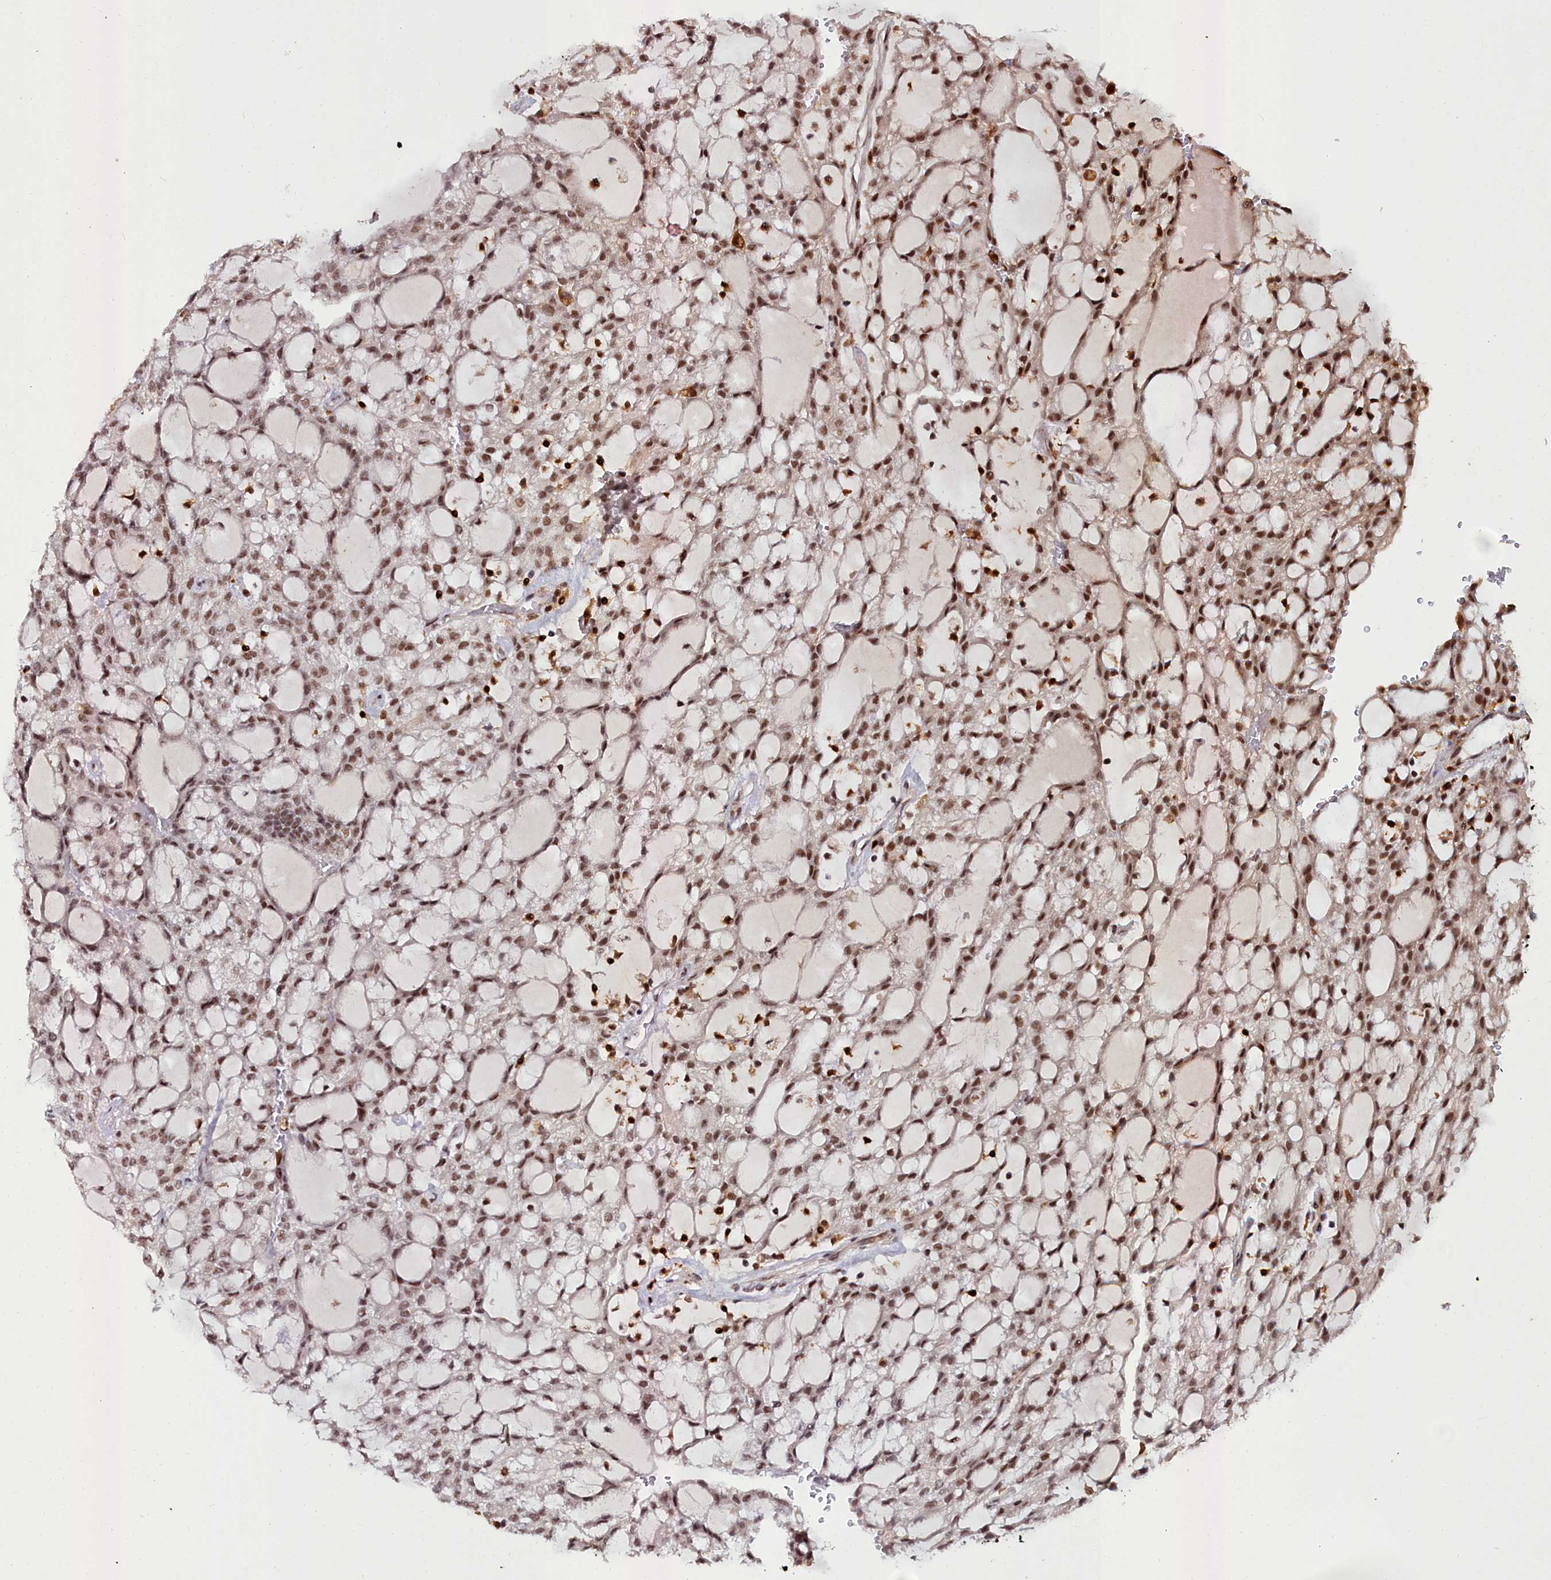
{"staining": {"intensity": "moderate", "quantity": ">75%", "location": "nuclear"}, "tissue": "renal cancer", "cell_type": "Tumor cells", "image_type": "cancer", "snomed": [{"axis": "morphology", "description": "Adenocarcinoma, NOS"}, {"axis": "topography", "description": "Kidney"}], "caption": "This is an image of immunohistochemistry staining of adenocarcinoma (renal), which shows moderate staining in the nuclear of tumor cells.", "gene": "CXXC1", "patient": {"sex": "male", "age": 63}}